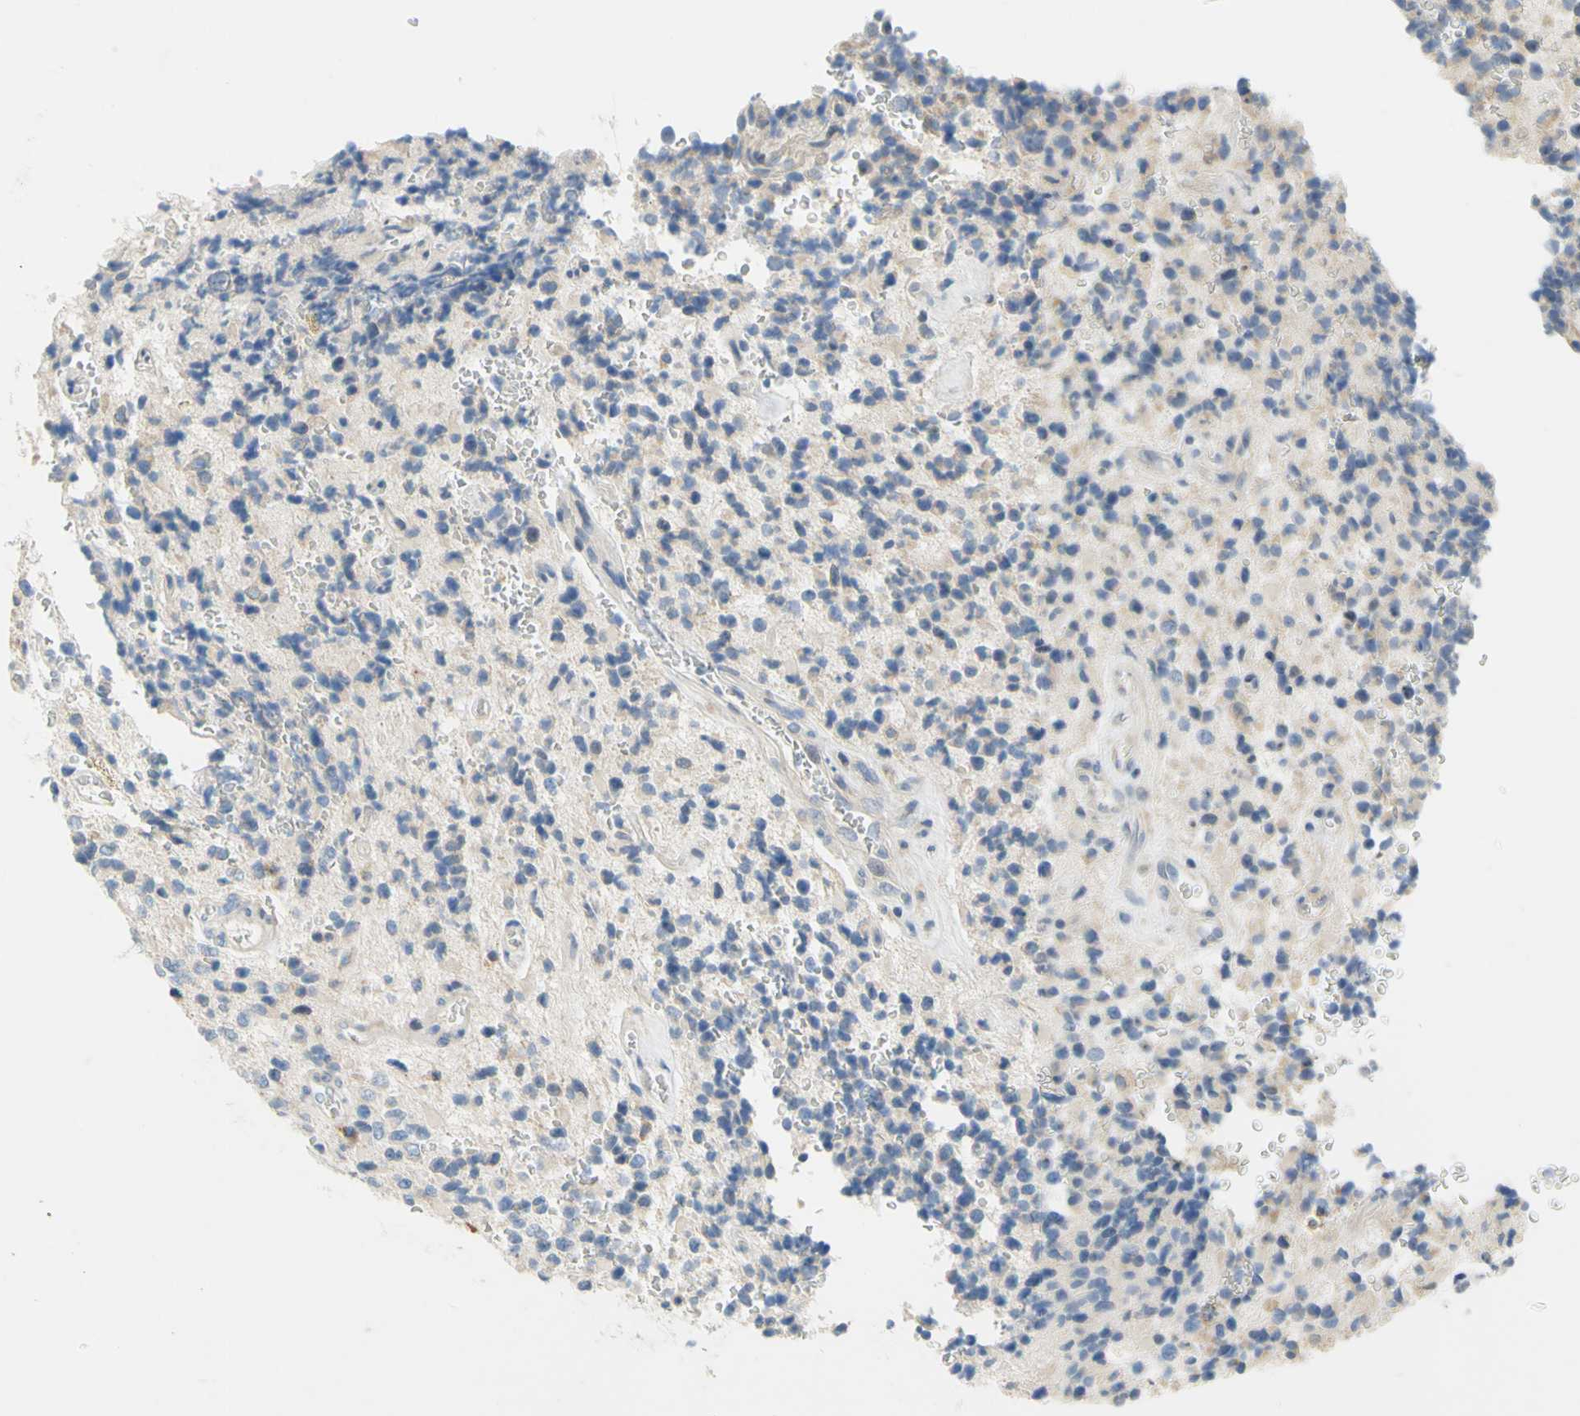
{"staining": {"intensity": "weak", "quantity": "25%-75%", "location": "cytoplasmic/membranous"}, "tissue": "glioma", "cell_type": "Tumor cells", "image_type": "cancer", "snomed": [{"axis": "morphology", "description": "Glioma, malignant, High grade"}, {"axis": "topography", "description": "pancreas cauda"}], "caption": "Protein expression by IHC reveals weak cytoplasmic/membranous expression in about 25%-75% of tumor cells in glioma.", "gene": "CCNB2", "patient": {"sex": "male", "age": 60}}